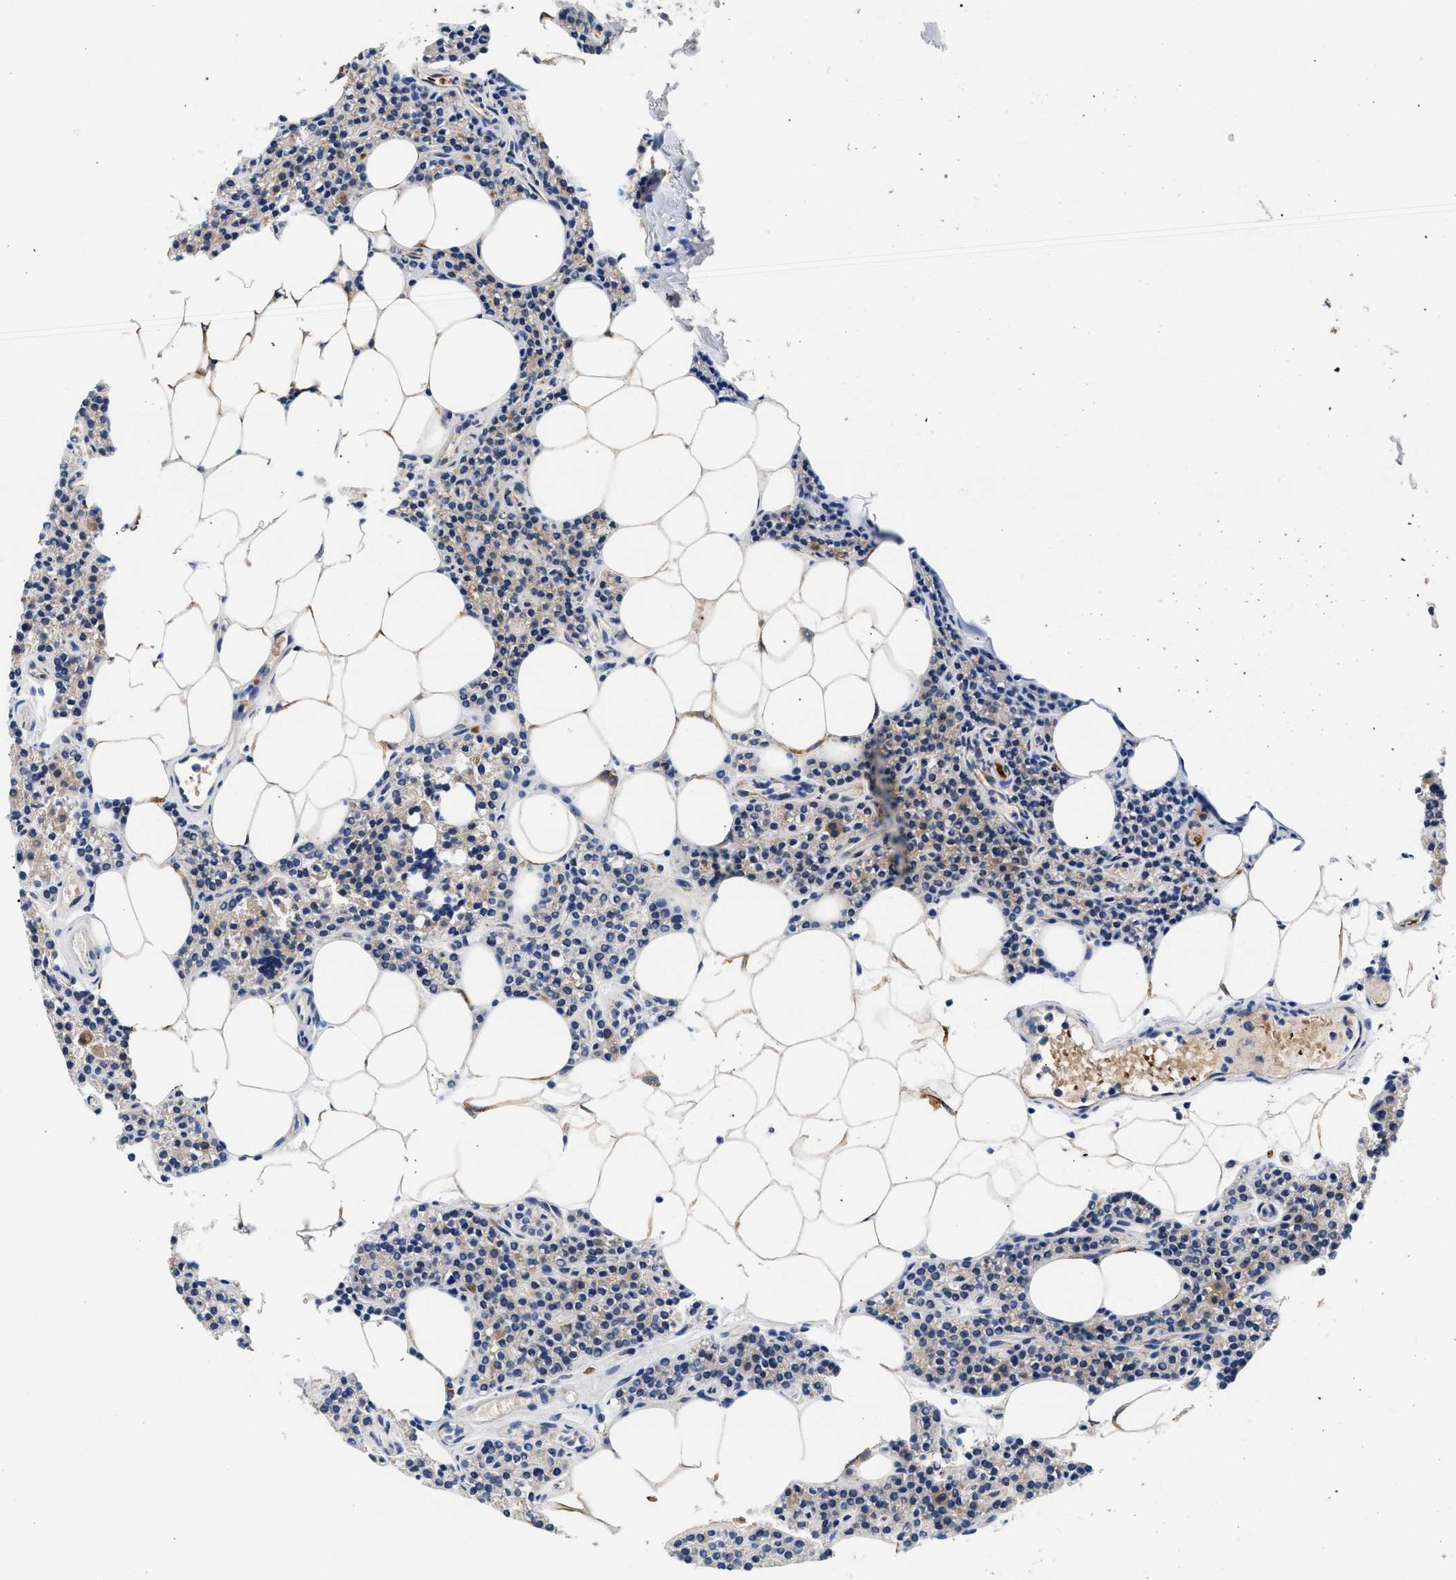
{"staining": {"intensity": "moderate", "quantity": "<25%", "location": "cytoplasmic/membranous"}, "tissue": "parathyroid gland", "cell_type": "Glandular cells", "image_type": "normal", "snomed": [{"axis": "morphology", "description": "Normal tissue, NOS"}, {"axis": "morphology", "description": "Adenoma, NOS"}, {"axis": "topography", "description": "Parathyroid gland"}], "caption": "Immunohistochemistry image of unremarkable parathyroid gland: parathyroid gland stained using immunohistochemistry demonstrates low levels of moderate protein expression localized specifically in the cytoplasmic/membranous of glandular cells, appearing as a cytoplasmic/membranous brown color.", "gene": "RINT1", "patient": {"sex": "female", "age": 70}}